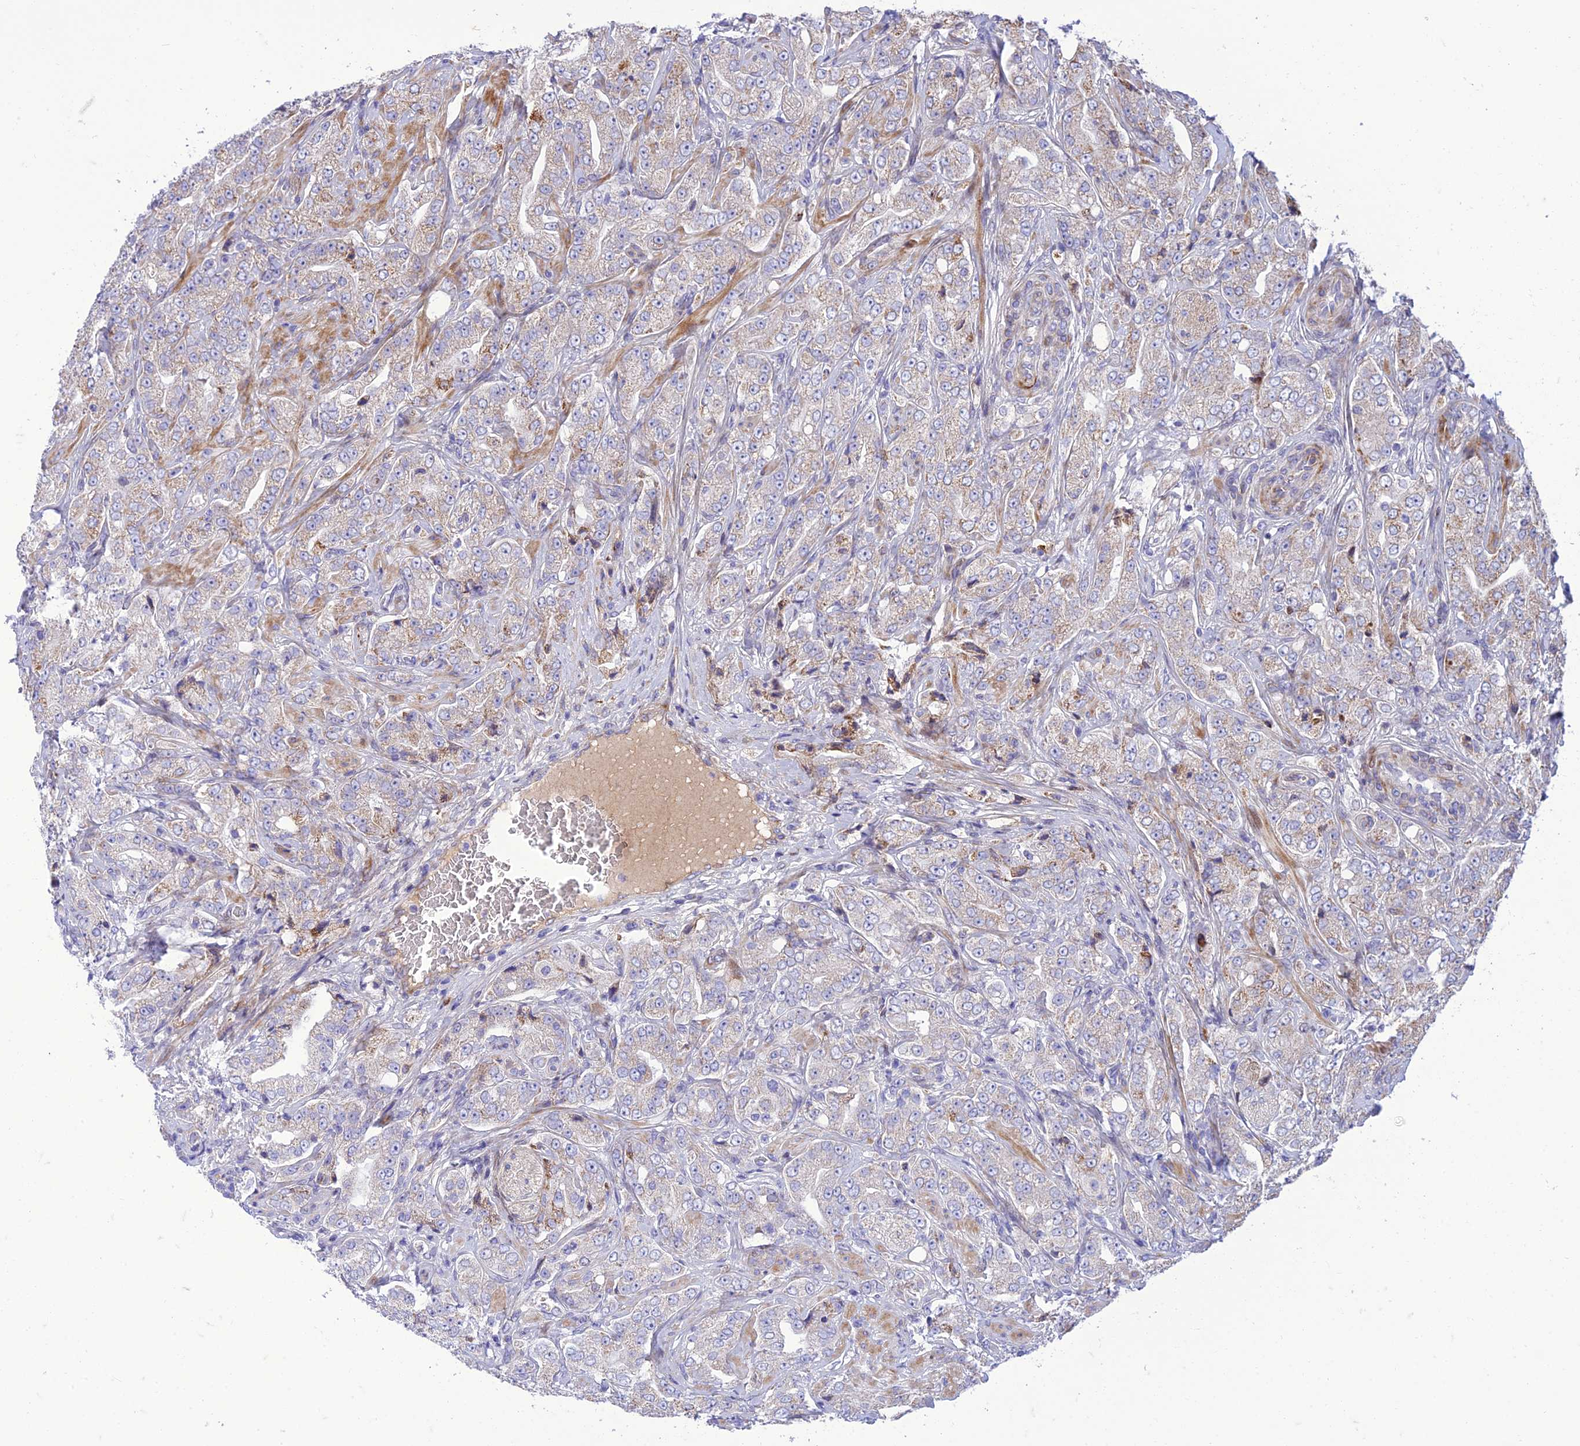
{"staining": {"intensity": "negative", "quantity": "none", "location": "none"}, "tissue": "prostate cancer", "cell_type": "Tumor cells", "image_type": "cancer", "snomed": [{"axis": "morphology", "description": "Adenocarcinoma, Low grade"}, {"axis": "topography", "description": "Prostate"}], "caption": "This is a photomicrograph of immunohistochemistry staining of prostate low-grade adenocarcinoma, which shows no positivity in tumor cells. The staining is performed using DAB brown chromogen with nuclei counter-stained in using hematoxylin.", "gene": "SEL1L3", "patient": {"sex": "male", "age": 67}}